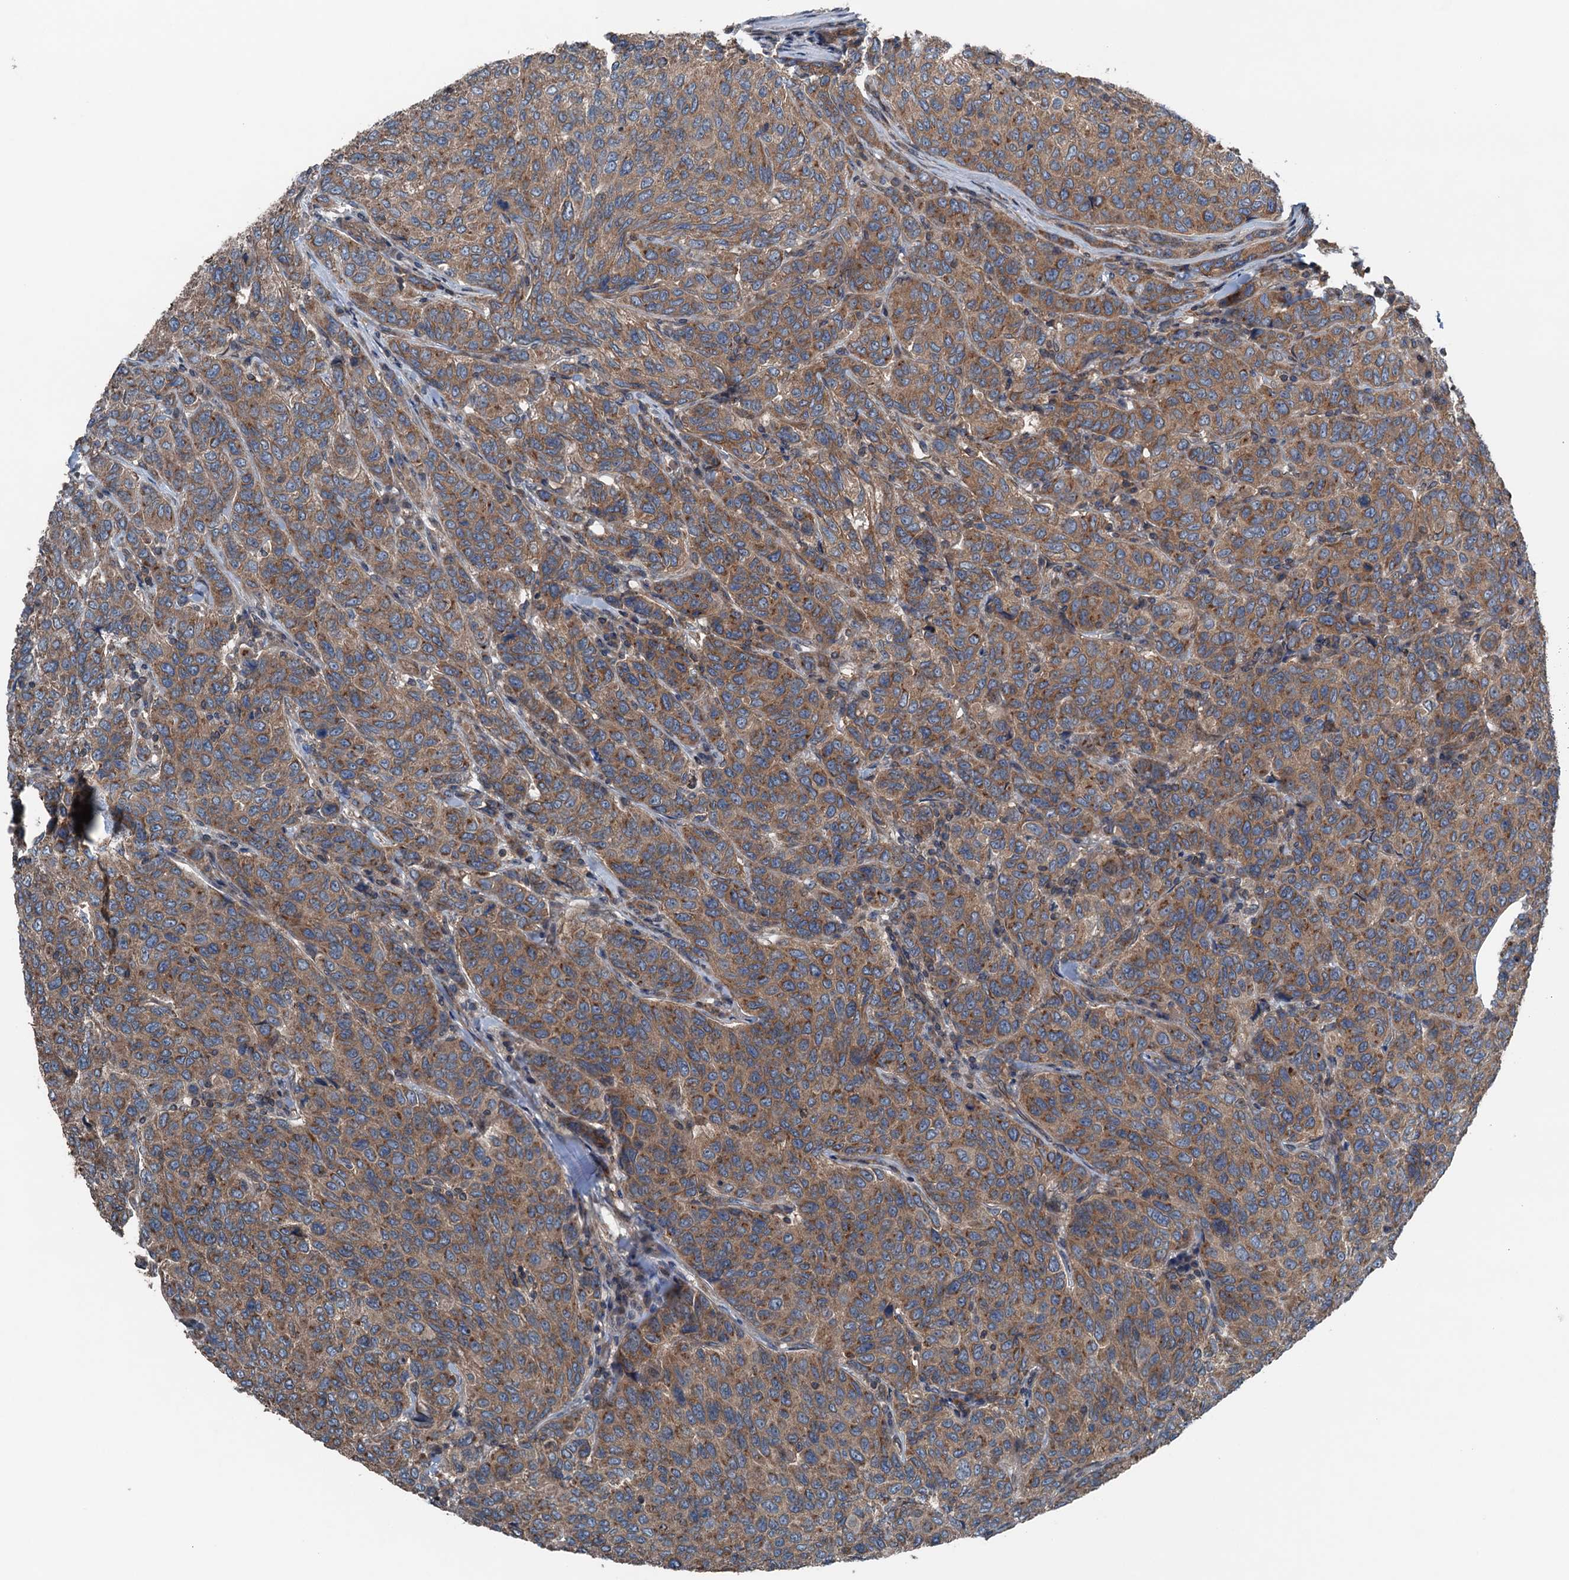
{"staining": {"intensity": "moderate", "quantity": ">75%", "location": "cytoplasmic/membranous"}, "tissue": "breast cancer", "cell_type": "Tumor cells", "image_type": "cancer", "snomed": [{"axis": "morphology", "description": "Duct carcinoma"}, {"axis": "topography", "description": "Breast"}], "caption": "This is an image of IHC staining of breast cancer, which shows moderate positivity in the cytoplasmic/membranous of tumor cells.", "gene": "TRAPPC8", "patient": {"sex": "female", "age": 55}}